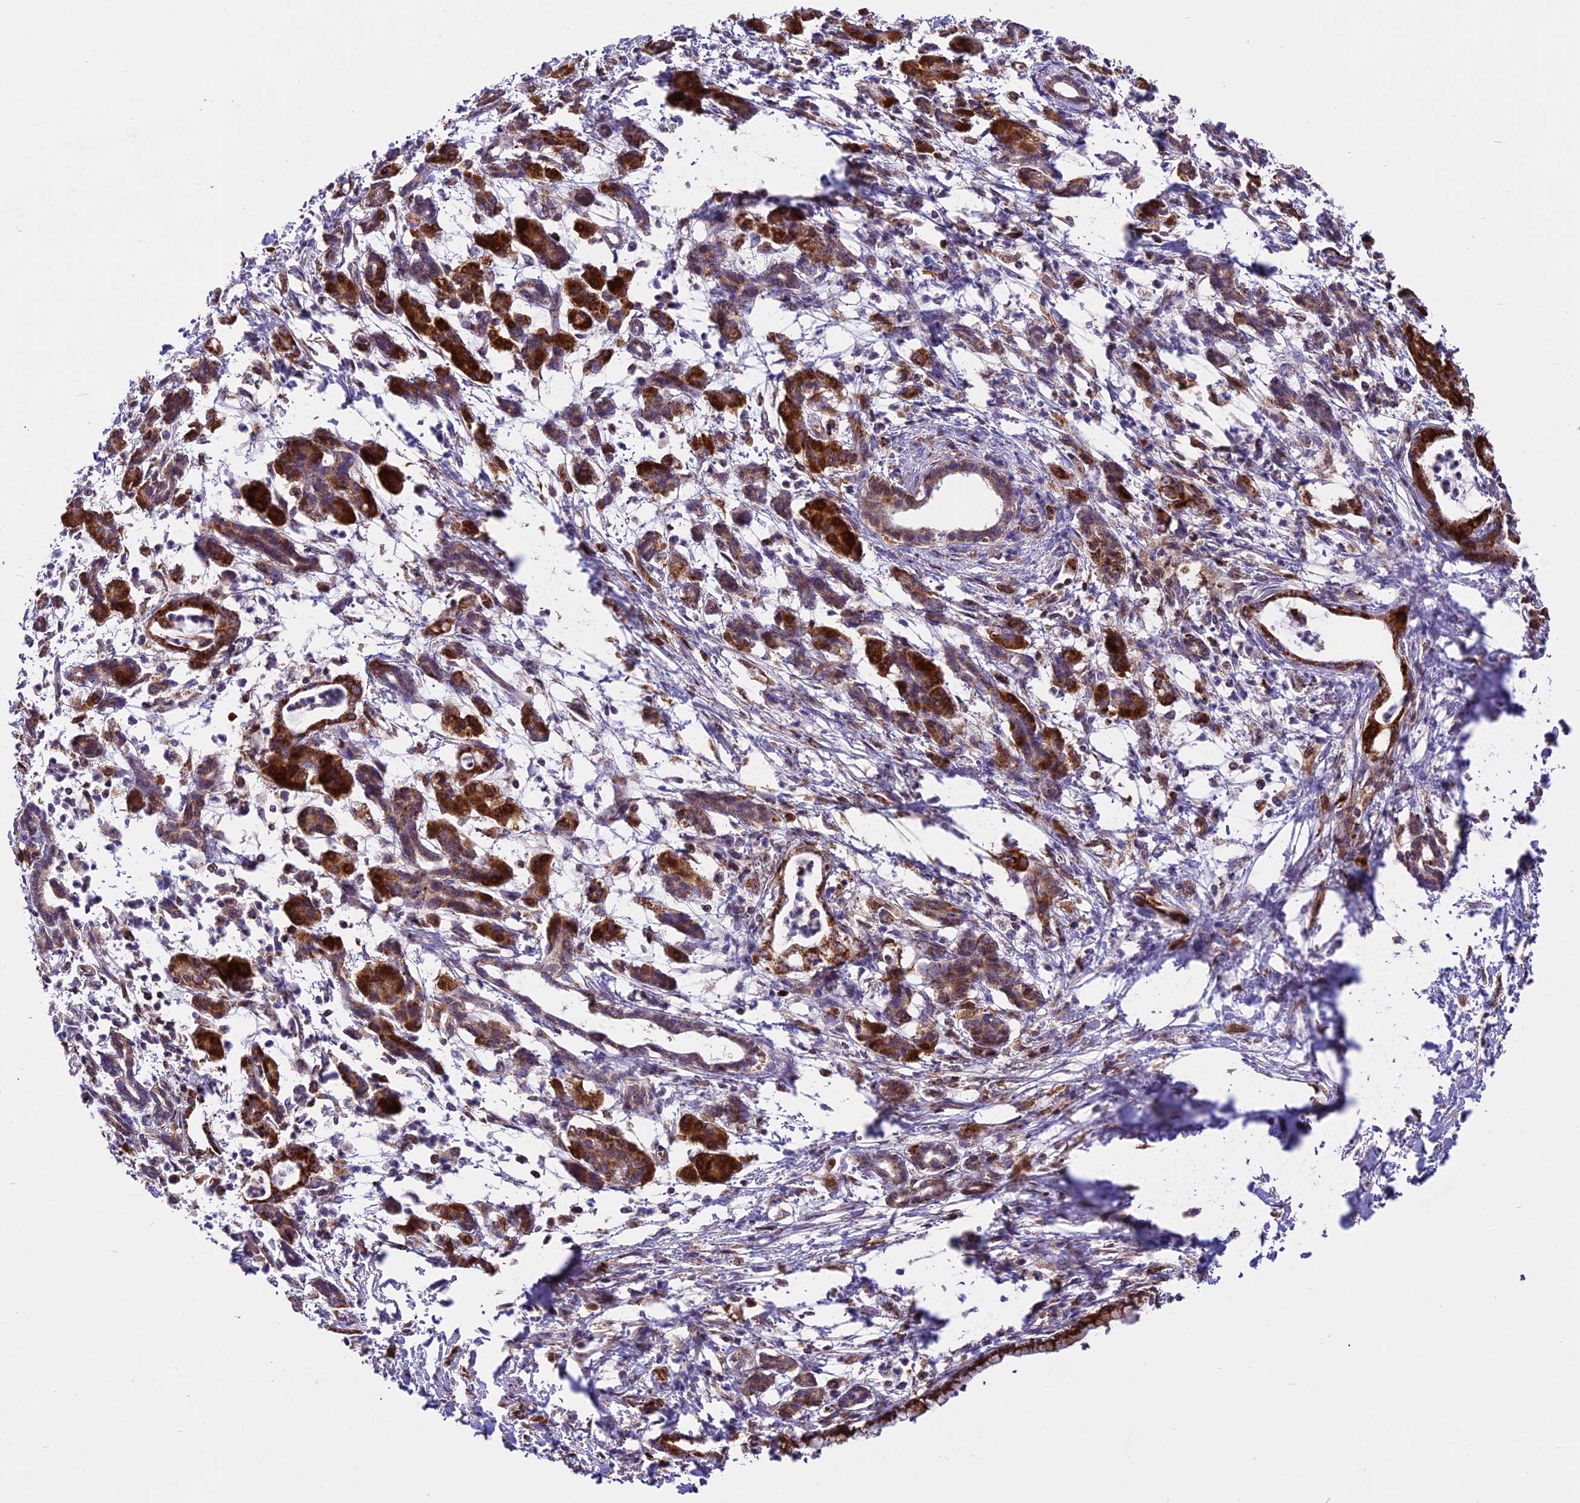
{"staining": {"intensity": "strong", "quantity": "25%-75%", "location": "cytoplasmic/membranous"}, "tissue": "pancreatic cancer", "cell_type": "Tumor cells", "image_type": "cancer", "snomed": [{"axis": "morphology", "description": "Adenocarcinoma, NOS"}, {"axis": "topography", "description": "Pancreas"}], "caption": "Immunohistochemical staining of pancreatic cancer (adenocarcinoma) shows strong cytoplasmic/membranous protein expression in about 25%-75% of tumor cells.", "gene": "COX17", "patient": {"sex": "female", "age": 55}}